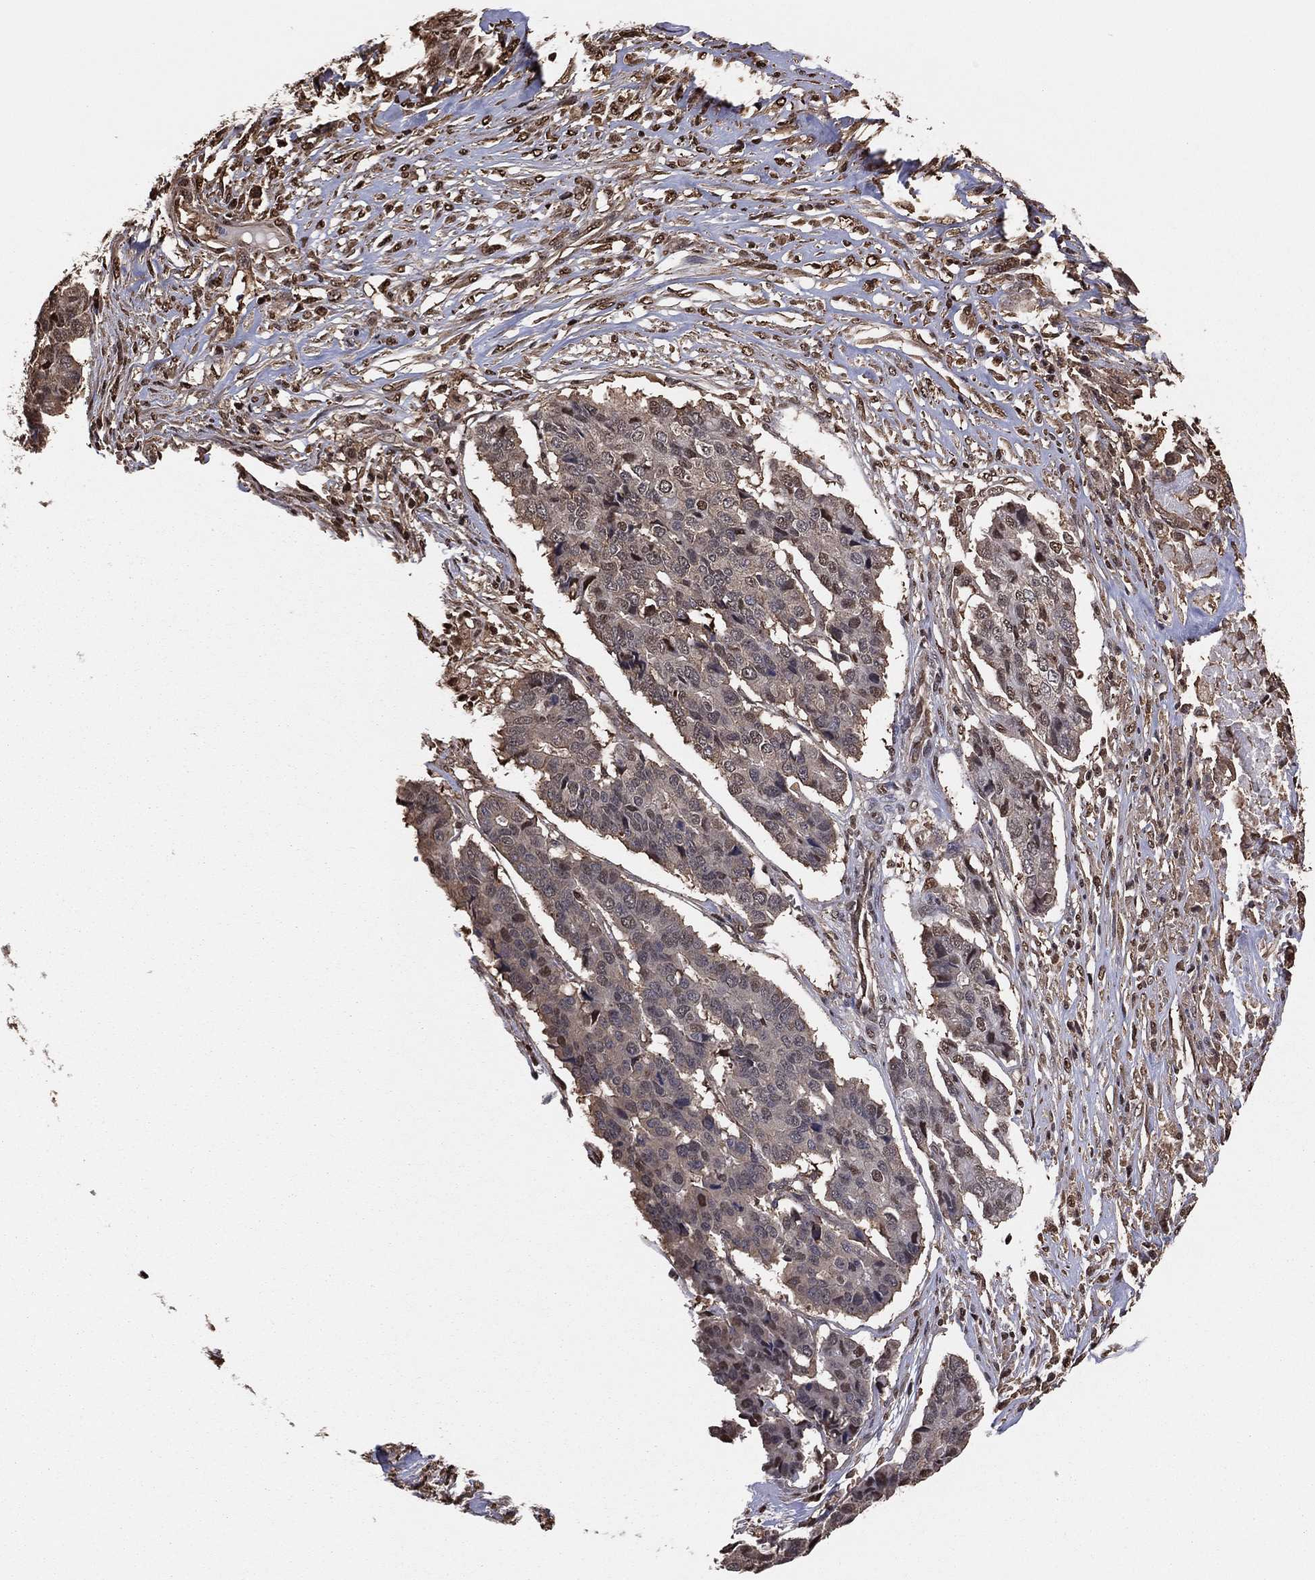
{"staining": {"intensity": "moderate", "quantity": "<25%", "location": "nuclear"}, "tissue": "pancreatic cancer", "cell_type": "Tumor cells", "image_type": "cancer", "snomed": [{"axis": "morphology", "description": "Adenocarcinoma, NOS"}, {"axis": "topography", "description": "Pancreas"}], "caption": "Tumor cells show moderate nuclear positivity in about <25% of cells in adenocarcinoma (pancreatic).", "gene": "GAPDH", "patient": {"sex": "male", "age": 50}}